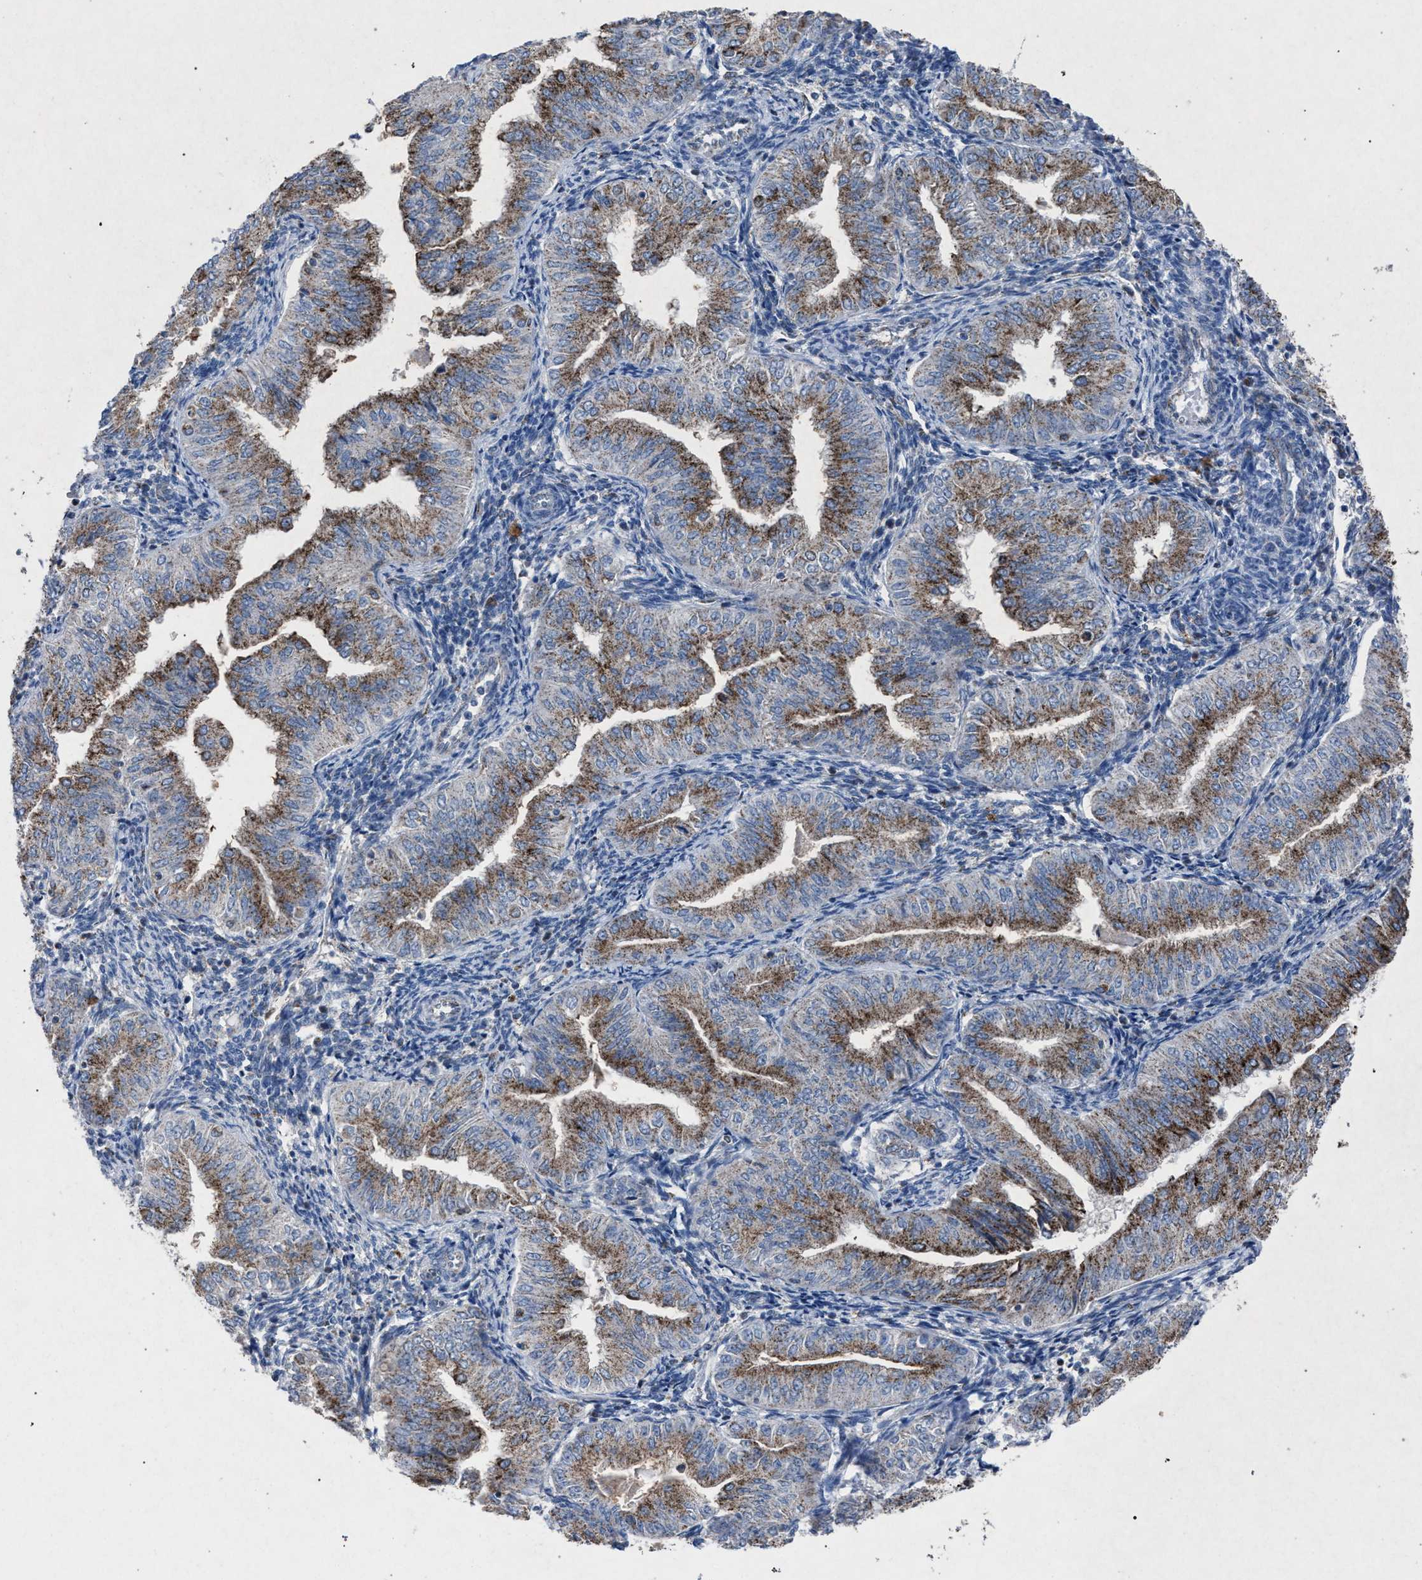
{"staining": {"intensity": "moderate", "quantity": ">75%", "location": "cytoplasmic/membranous"}, "tissue": "endometrial cancer", "cell_type": "Tumor cells", "image_type": "cancer", "snomed": [{"axis": "morphology", "description": "Normal tissue, NOS"}, {"axis": "morphology", "description": "Adenocarcinoma, NOS"}, {"axis": "topography", "description": "Endometrium"}], "caption": "DAB immunohistochemical staining of endometrial cancer exhibits moderate cytoplasmic/membranous protein positivity in approximately >75% of tumor cells.", "gene": "HSD17B4", "patient": {"sex": "female", "age": 53}}